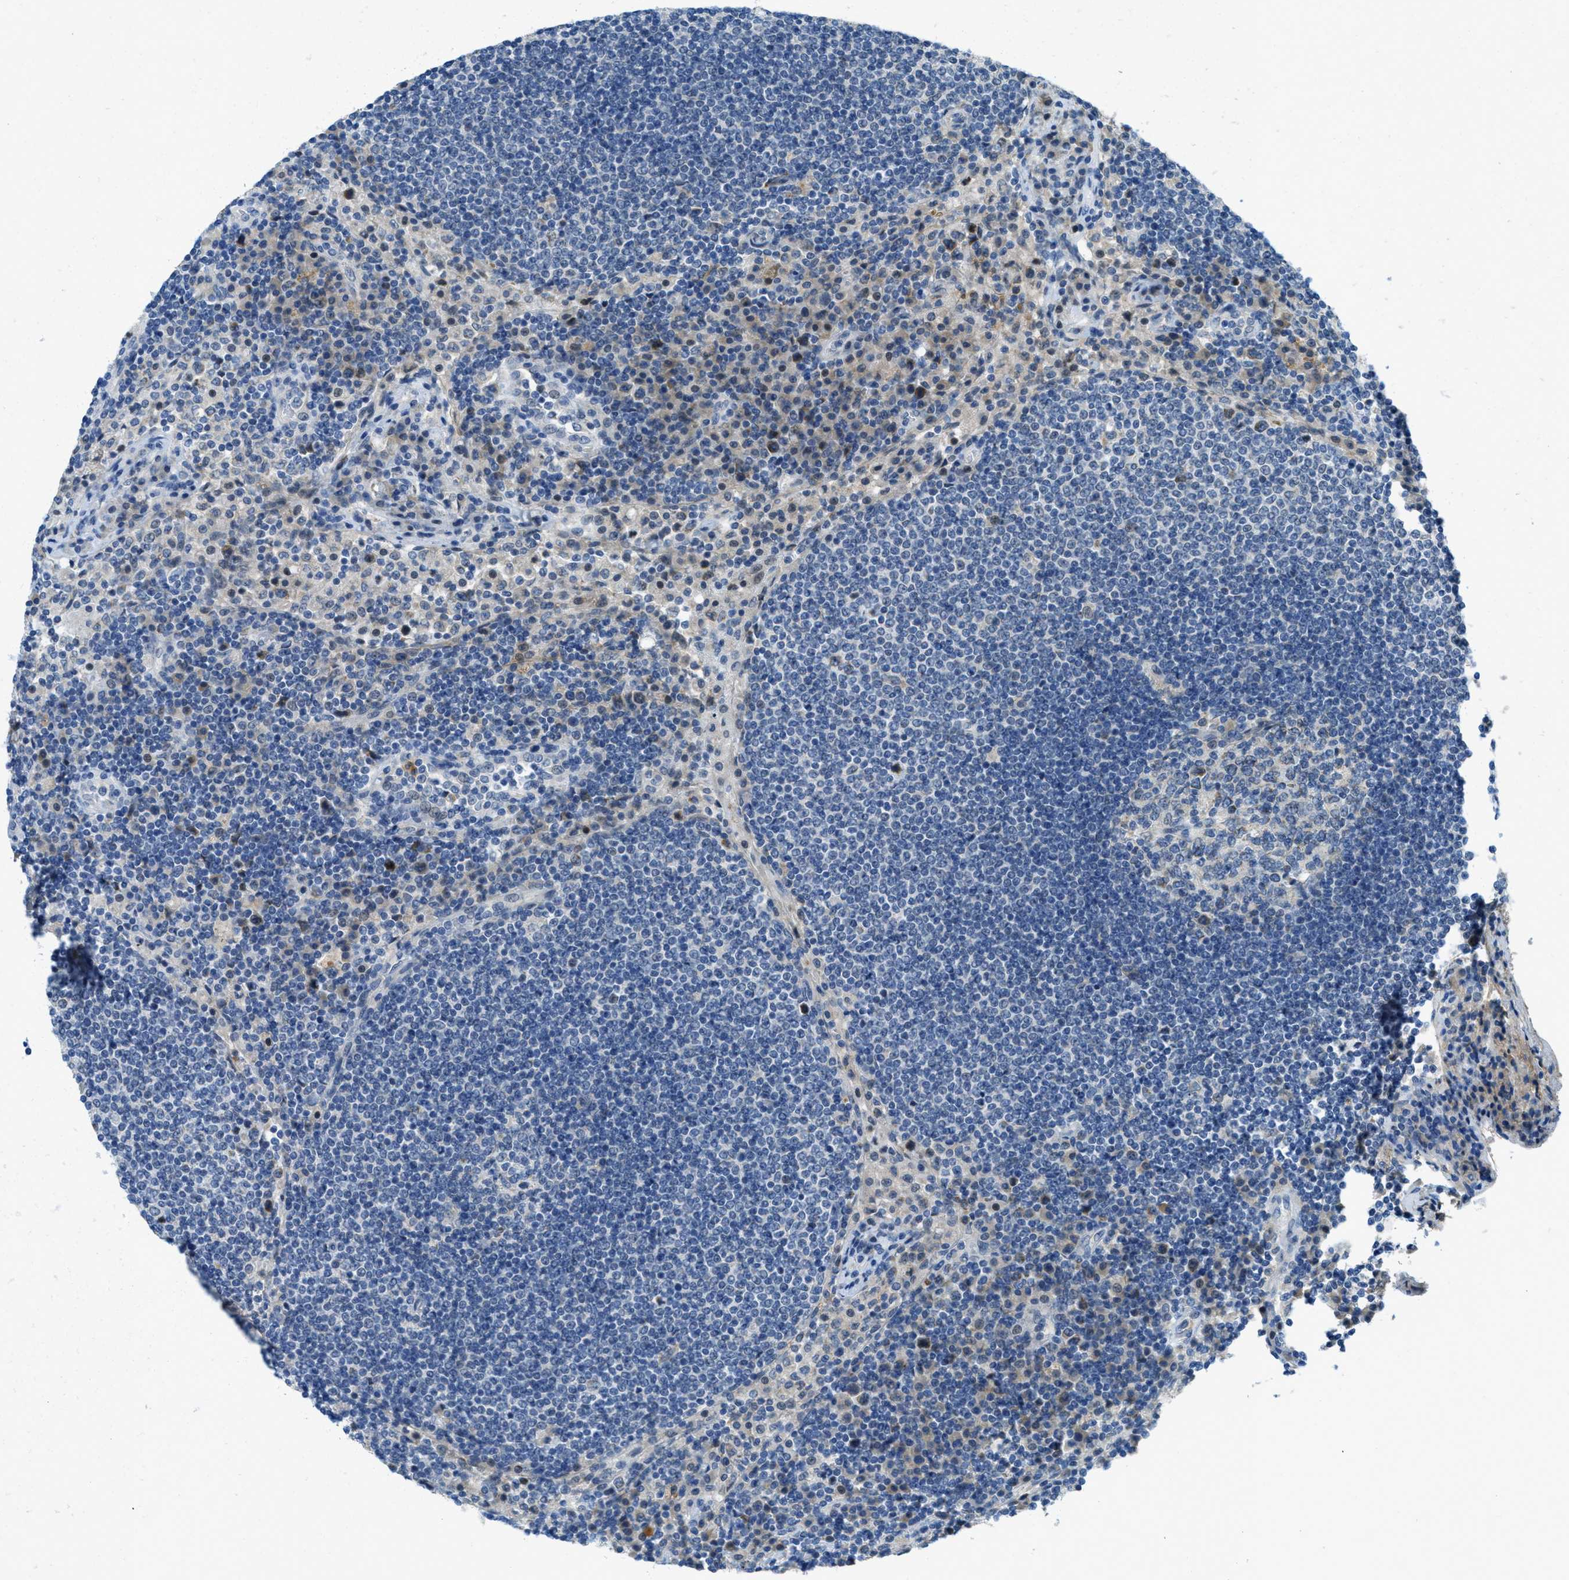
{"staining": {"intensity": "weak", "quantity": "<25%", "location": "cytoplasmic/membranous"}, "tissue": "lymph node", "cell_type": "Germinal center cells", "image_type": "normal", "snomed": [{"axis": "morphology", "description": "Normal tissue, NOS"}, {"axis": "topography", "description": "Lymph node"}], "caption": "A micrograph of human lymph node is negative for staining in germinal center cells. The staining was performed using DAB (3,3'-diaminobenzidine) to visualize the protein expression in brown, while the nuclei were stained in blue with hematoxylin (Magnification: 20x).", "gene": "SNX14", "patient": {"sex": "female", "age": 53}}